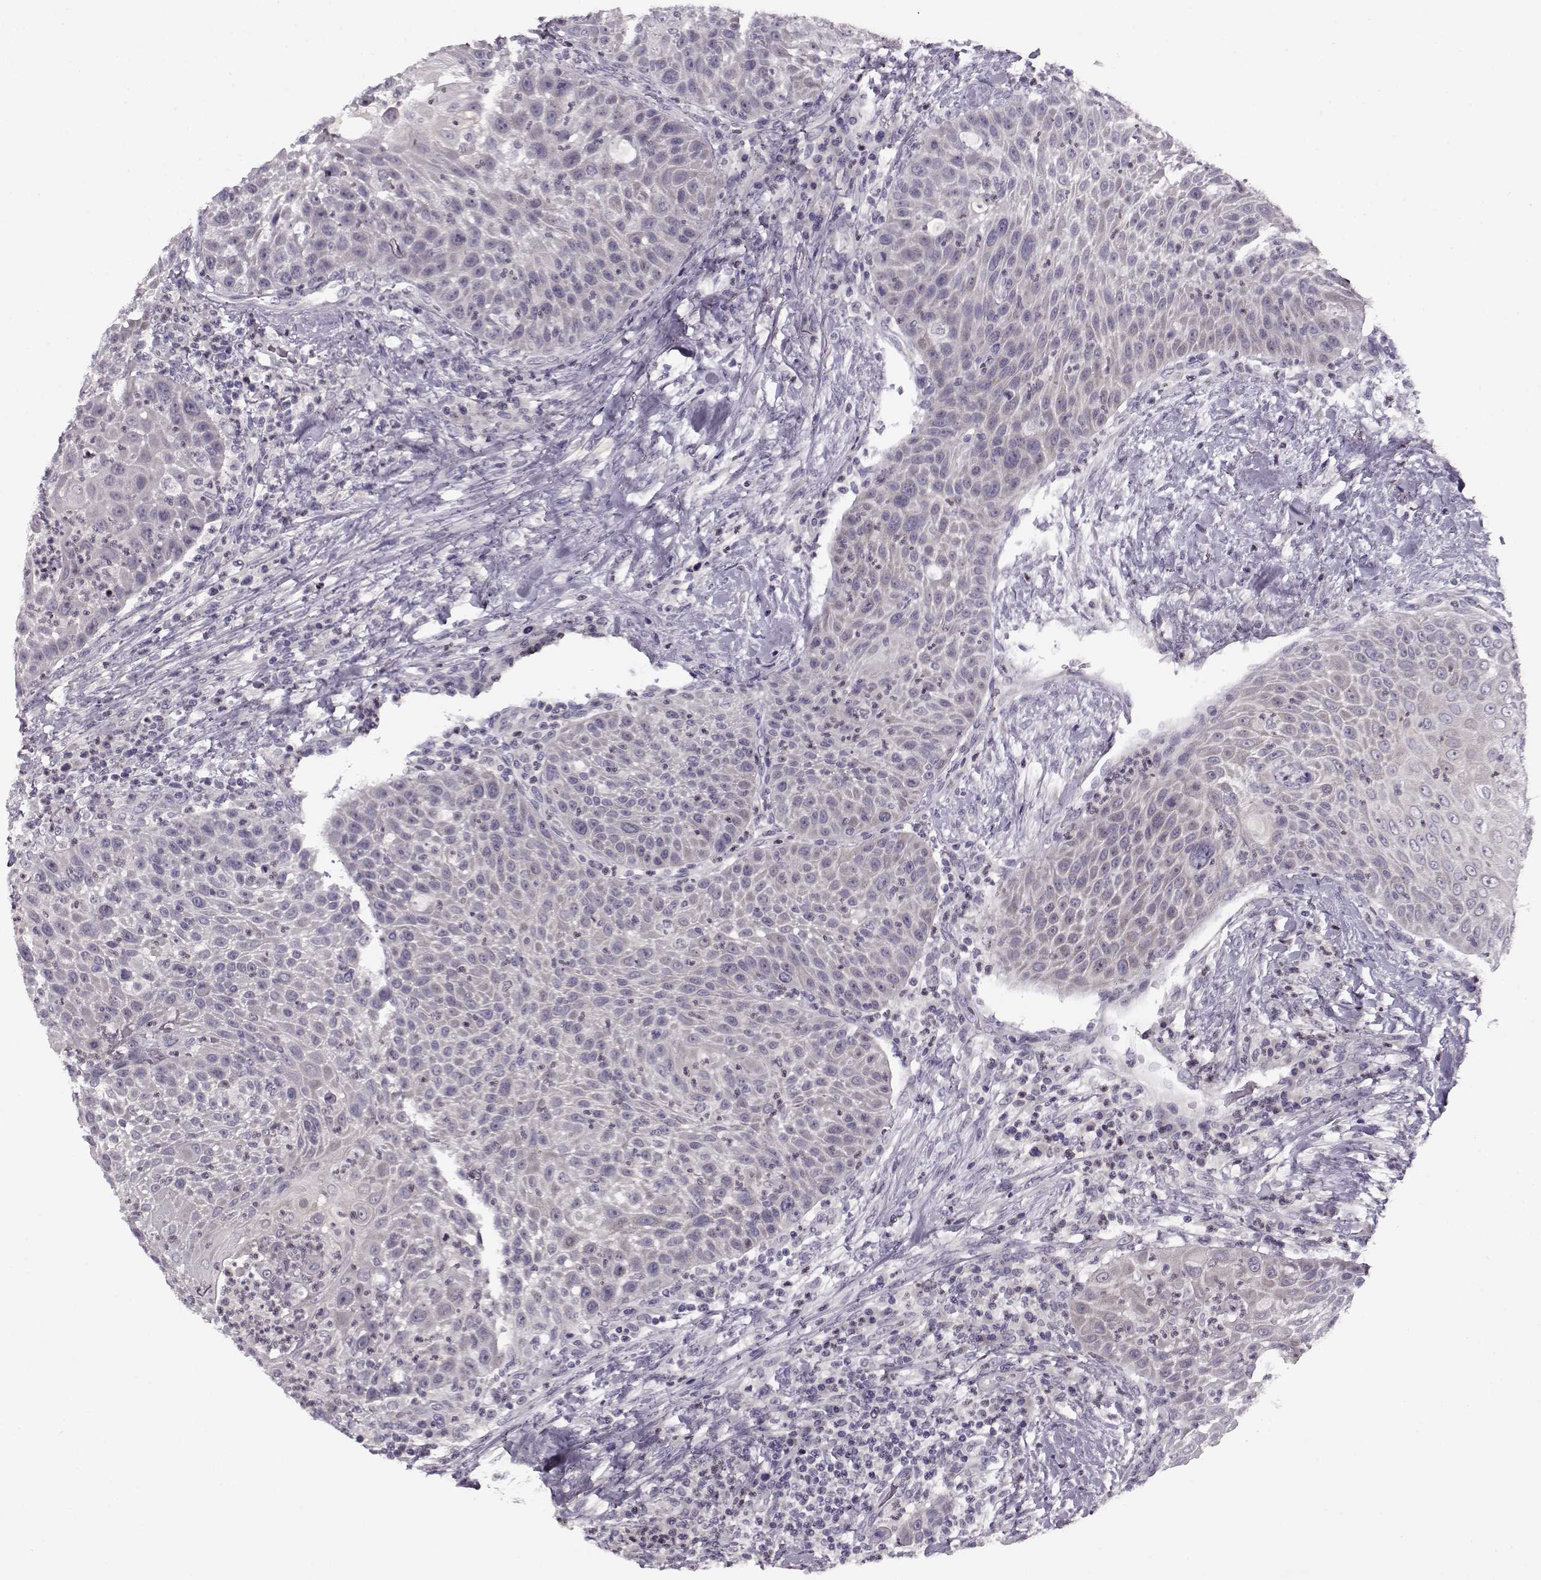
{"staining": {"intensity": "negative", "quantity": "none", "location": "none"}, "tissue": "head and neck cancer", "cell_type": "Tumor cells", "image_type": "cancer", "snomed": [{"axis": "morphology", "description": "Squamous cell carcinoma, NOS"}, {"axis": "topography", "description": "Head-Neck"}], "caption": "Head and neck squamous cell carcinoma stained for a protein using IHC demonstrates no expression tumor cells.", "gene": "RP1L1", "patient": {"sex": "male", "age": 69}}